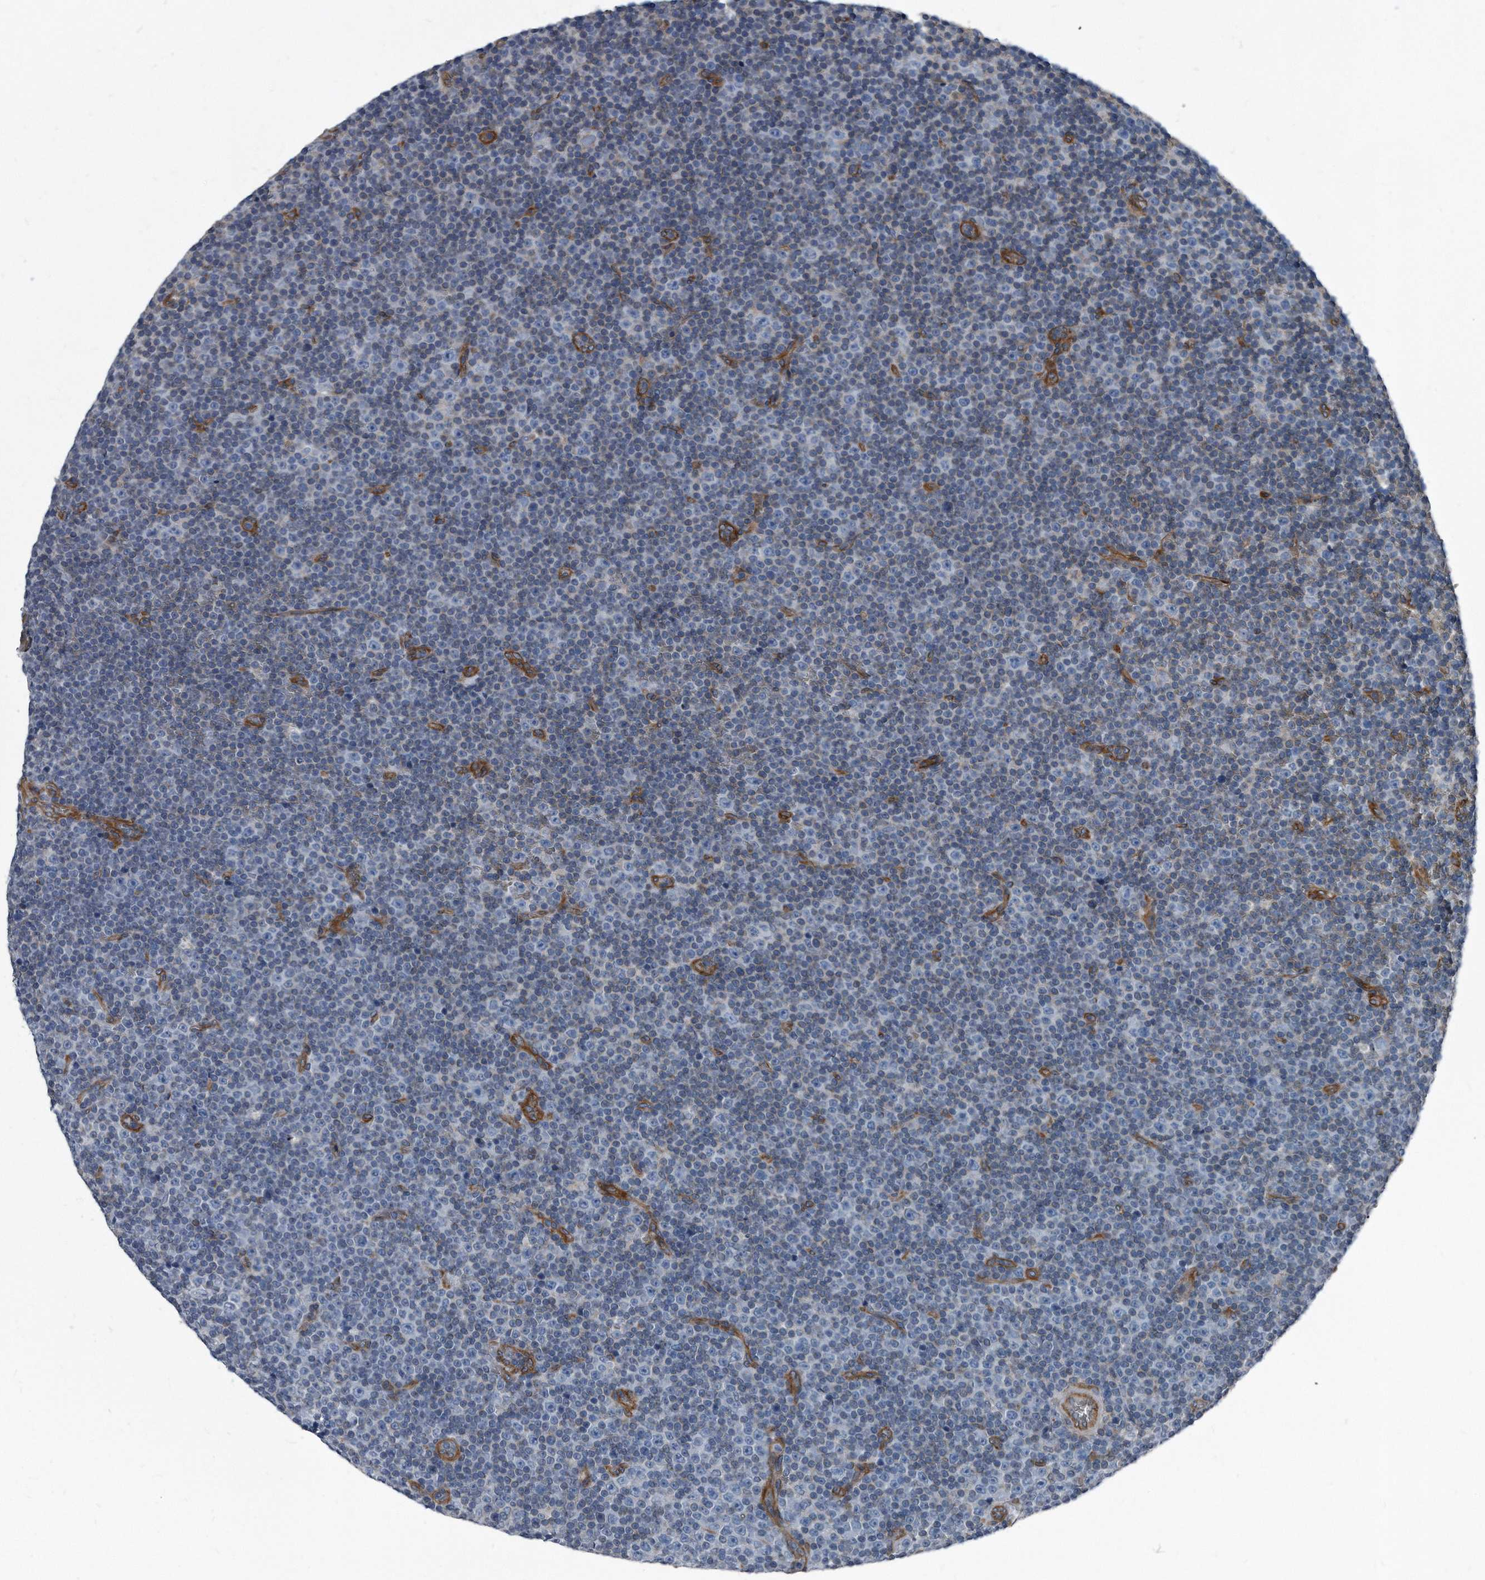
{"staining": {"intensity": "negative", "quantity": "none", "location": "none"}, "tissue": "lymphoma", "cell_type": "Tumor cells", "image_type": "cancer", "snomed": [{"axis": "morphology", "description": "Malignant lymphoma, non-Hodgkin's type, Low grade"}, {"axis": "topography", "description": "Lymph node"}], "caption": "A high-resolution image shows immunohistochemistry staining of lymphoma, which shows no significant expression in tumor cells.", "gene": "PLEC", "patient": {"sex": "female", "age": 67}}